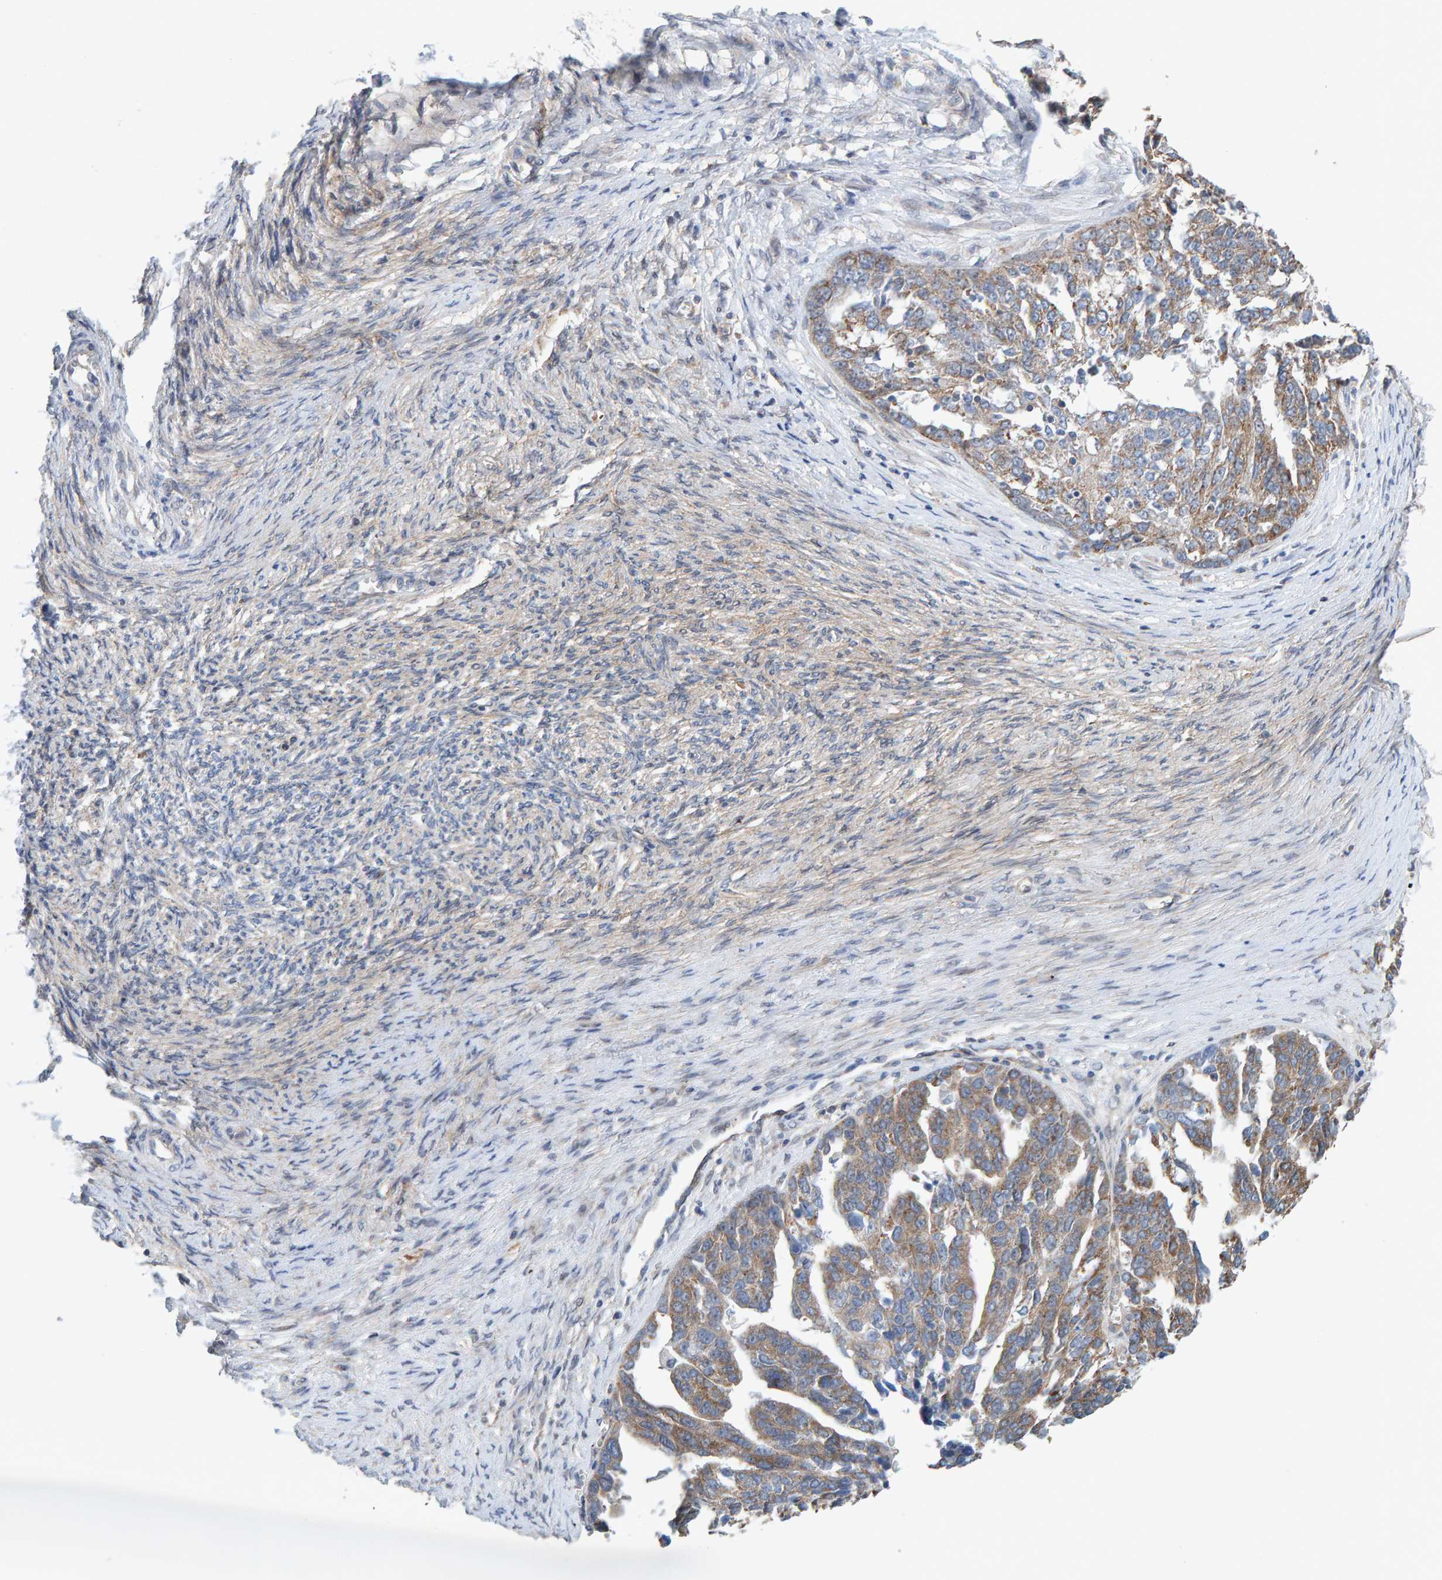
{"staining": {"intensity": "moderate", "quantity": ">75%", "location": "cytoplasmic/membranous"}, "tissue": "ovarian cancer", "cell_type": "Tumor cells", "image_type": "cancer", "snomed": [{"axis": "morphology", "description": "Cystadenocarcinoma, serous, NOS"}, {"axis": "topography", "description": "Ovary"}], "caption": "Immunohistochemistry (IHC) staining of ovarian cancer, which shows medium levels of moderate cytoplasmic/membranous positivity in about >75% of tumor cells indicating moderate cytoplasmic/membranous protein staining. The staining was performed using DAB (brown) for protein detection and nuclei were counterstained in hematoxylin (blue).", "gene": "RGP1", "patient": {"sex": "female", "age": 44}}